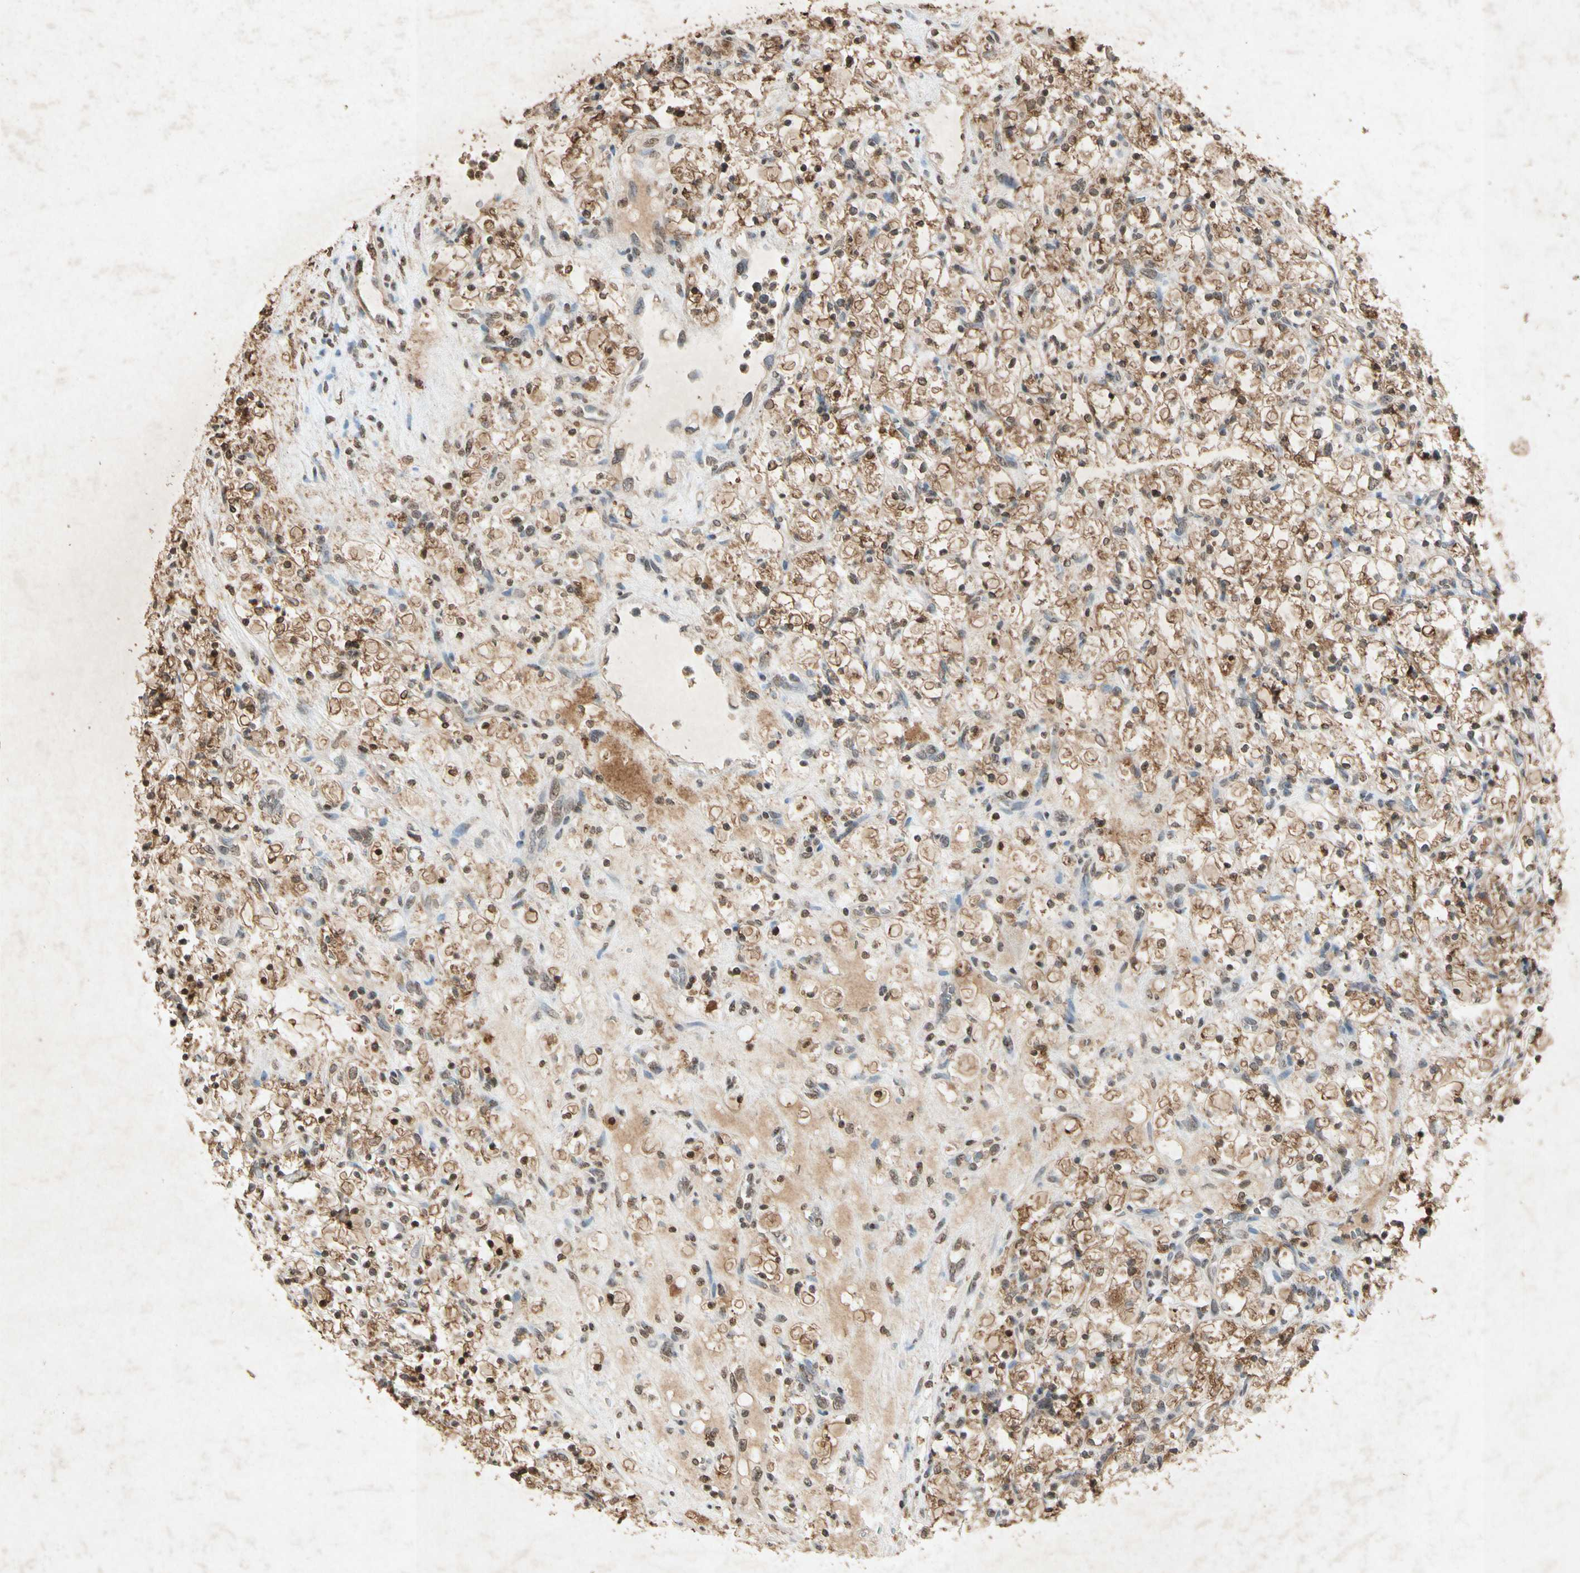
{"staining": {"intensity": "moderate", "quantity": "25%-75%", "location": "cytoplasmic/membranous"}, "tissue": "renal cancer", "cell_type": "Tumor cells", "image_type": "cancer", "snomed": [{"axis": "morphology", "description": "Adenocarcinoma, NOS"}, {"axis": "topography", "description": "Kidney"}], "caption": "Moderate cytoplasmic/membranous protein expression is identified in approximately 25%-75% of tumor cells in renal adenocarcinoma. Immunohistochemistry stains the protein of interest in brown and the nuclei are stained blue.", "gene": "MSRB1", "patient": {"sex": "female", "age": 69}}